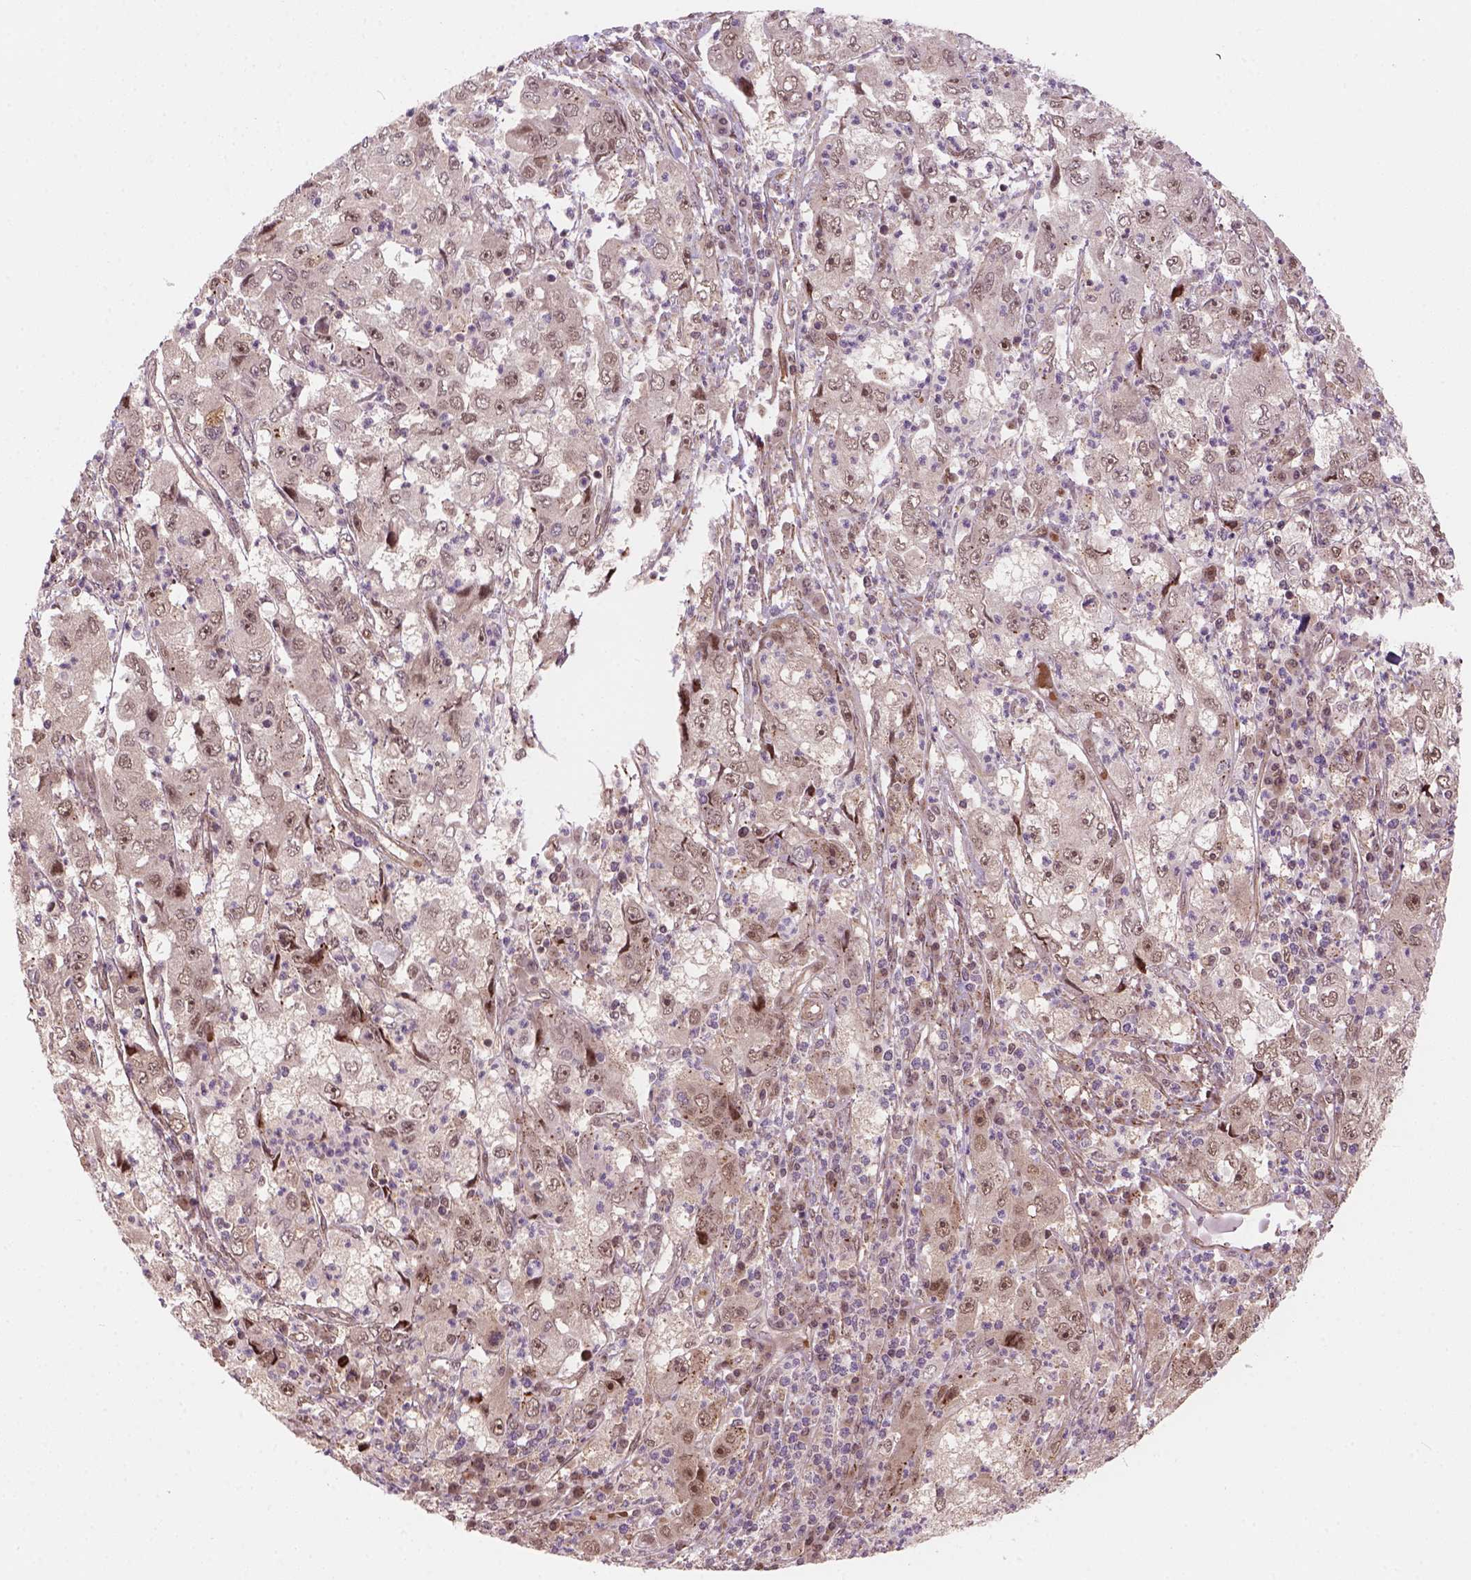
{"staining": {"intensity": "weak", "quantity": "25%-75%", "location": "cytoplasmic/membranous,nuclear"}, "tissue": "cervical cancer", "cell_type": "Tumor cells", "image_type": "cancer", "snomed": [{"axis": "morphology", "description": "Squamous cell carcinoma, NOS"}, {"axis": "topography", "description": "Cervix"}], "caption": "IHC (DAB (3,3'-diaminobenzidine)) staining of human cervical squamous cell carcinoma shows weak cytoplasmic/membranous and nuclear protein expression in about 25%-75% of tumor cells. (brown staining indicates protein expression, while blue staining denotes nuclei).", "gene": "PSMD11", "patient": {"sex": "female", "age": 36}}